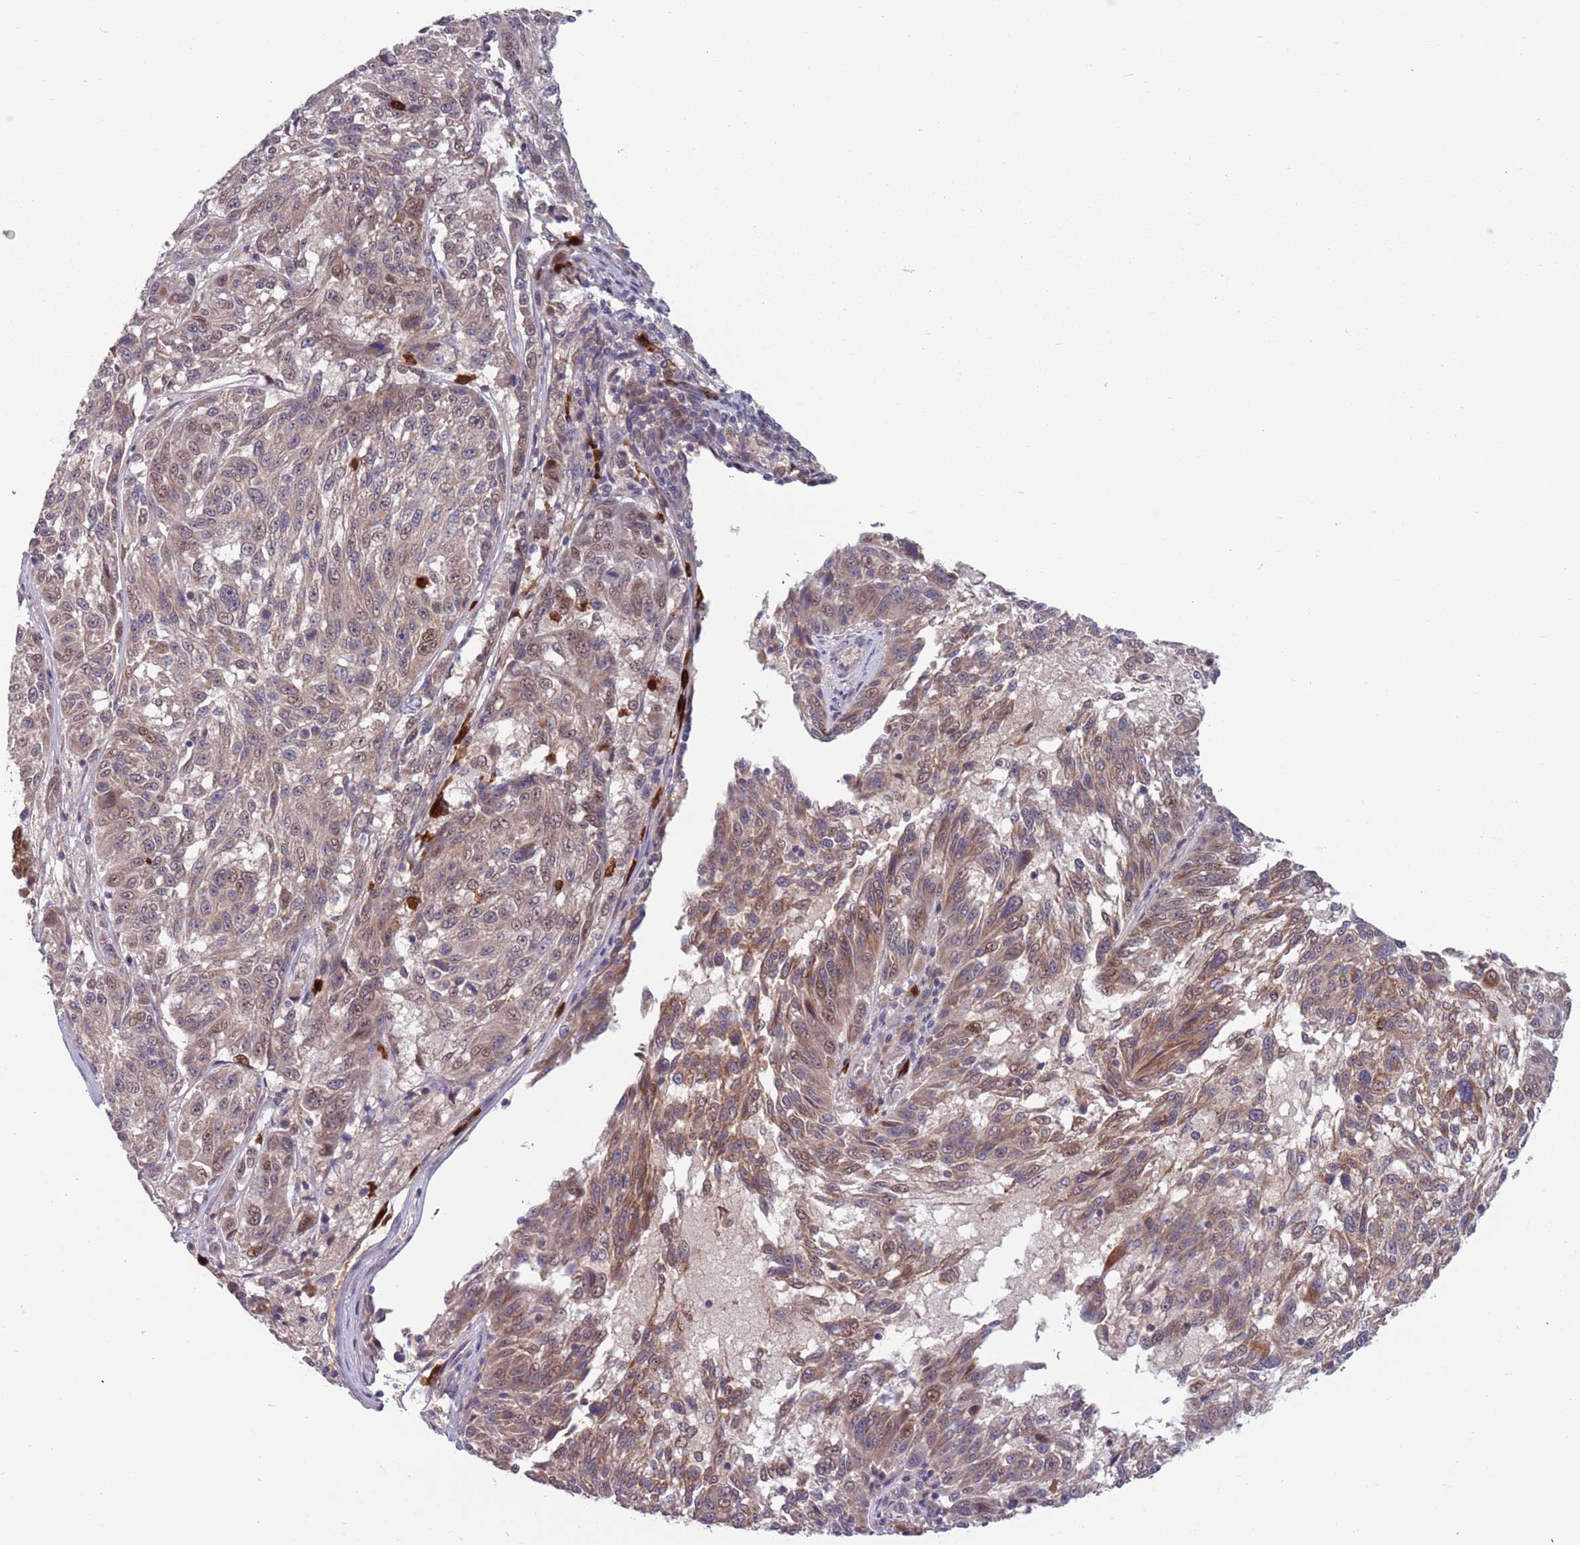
{"staining": {"intensity": "moderate", "quantity": "25%-75%", "location": "cytoplasmic/membranous"}, "tissue": "melanoma", "cell_type": "Tumor cells", "image_type": "cancer", "snomed": [{"axis": "morphology", "description": "Malignant melanoma, NOS"}, {"axis": "topography", "description": "Skin"}], "caption": "Brown immunohistochemical staining in human melanoma reveals moderate cytoplasmic/membranous positivity in approximately 25%-75% of tumor cells.", "gene": "TYW1", "patient": {"sex": "male", "age": 53}}